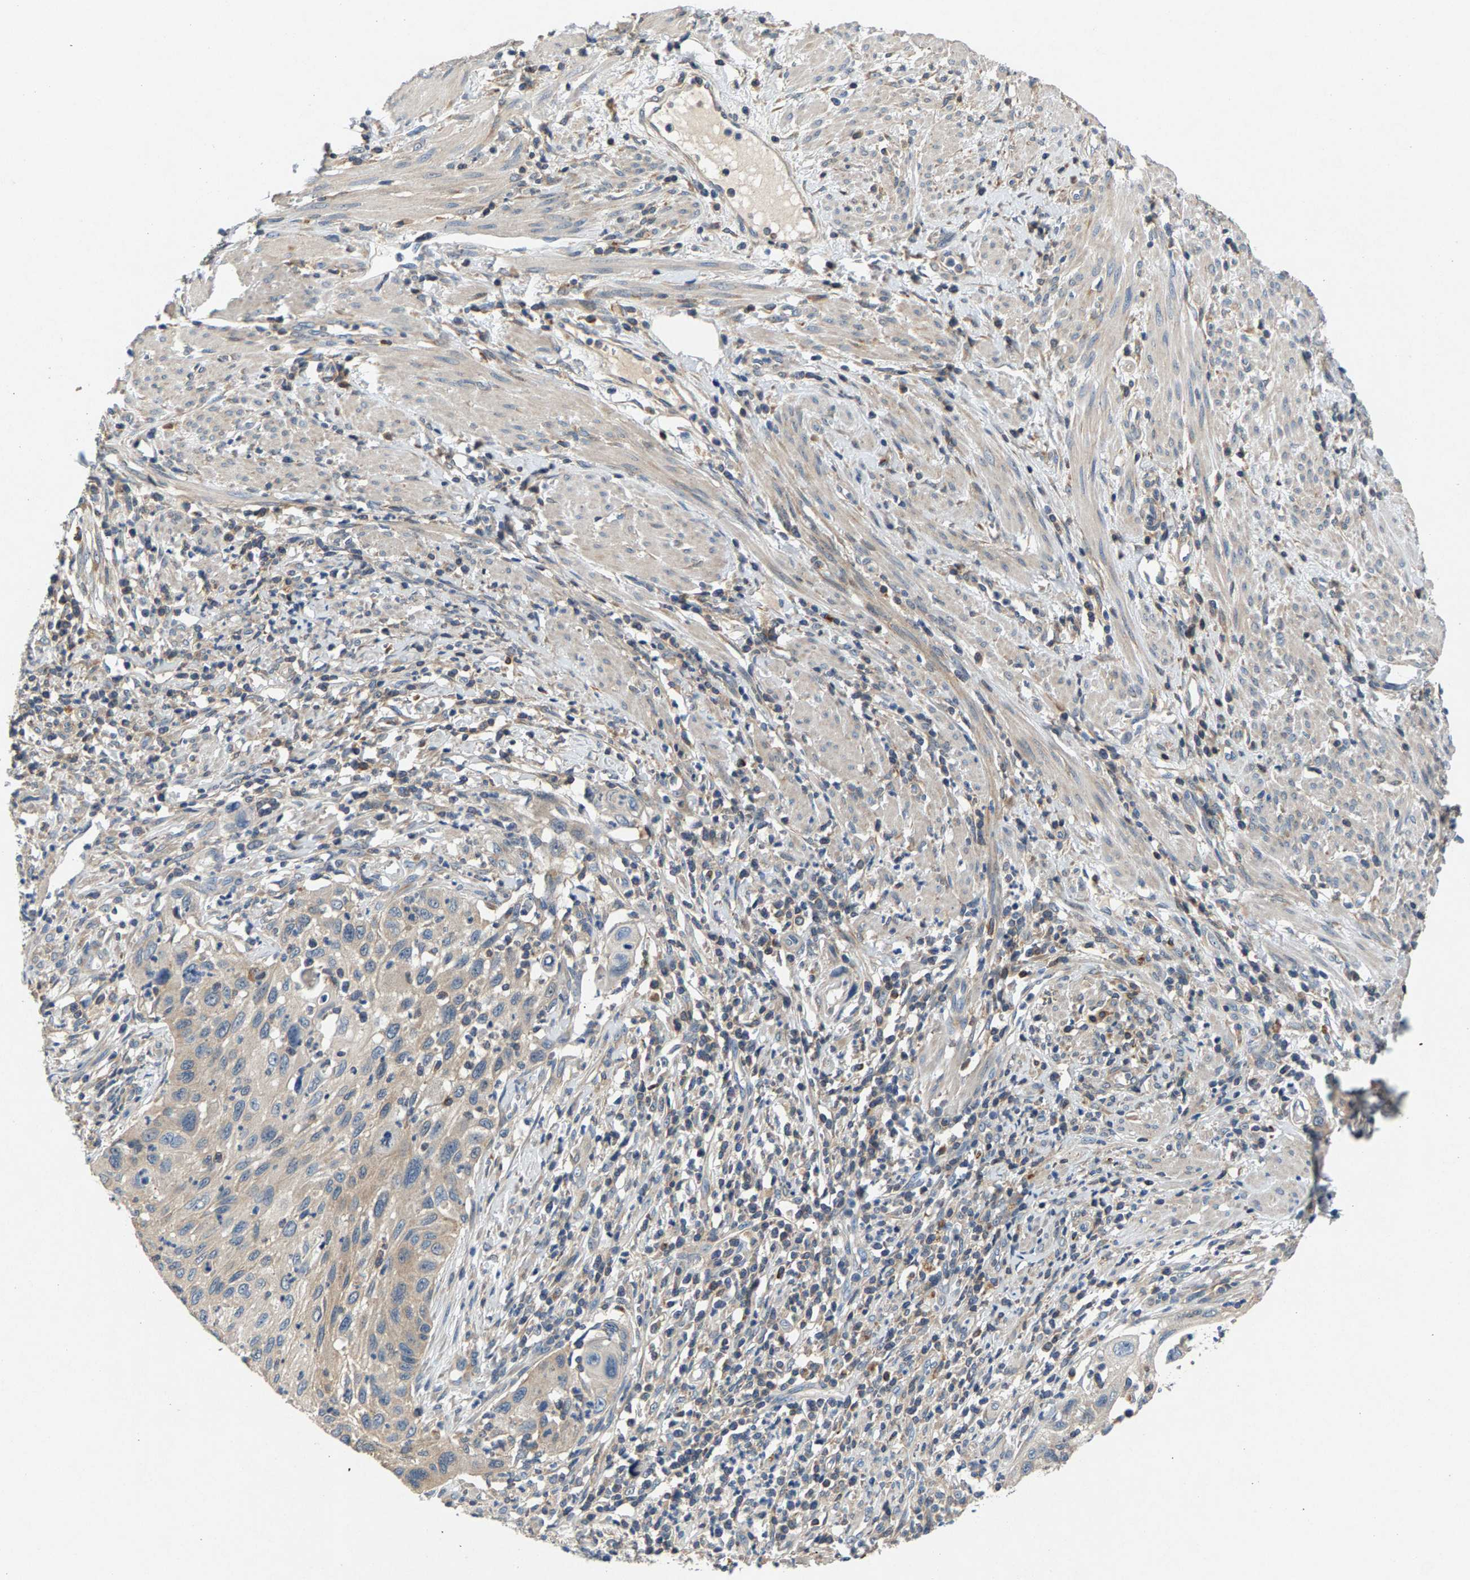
{"staining": {"intensity": "negative", "quantity": "none", "location": "none"}, "tissue": "cervical cancer", "cell_type": "Tumor cells", "image_type": "cancer", "snomed": [{"axis": "morphology", "description": "Squamous cell carcinoma, NOS"}, {"axis": "topography", "description": "Cervix"}], "caption": "The immunohistochemistry (IHC) histopathology image has no significant expression in tumor cells of cervical cancer (squamous cell carcinoma) tissue.", "gene": "NT5C", "patient": {"sex": "female", "age": 70}}